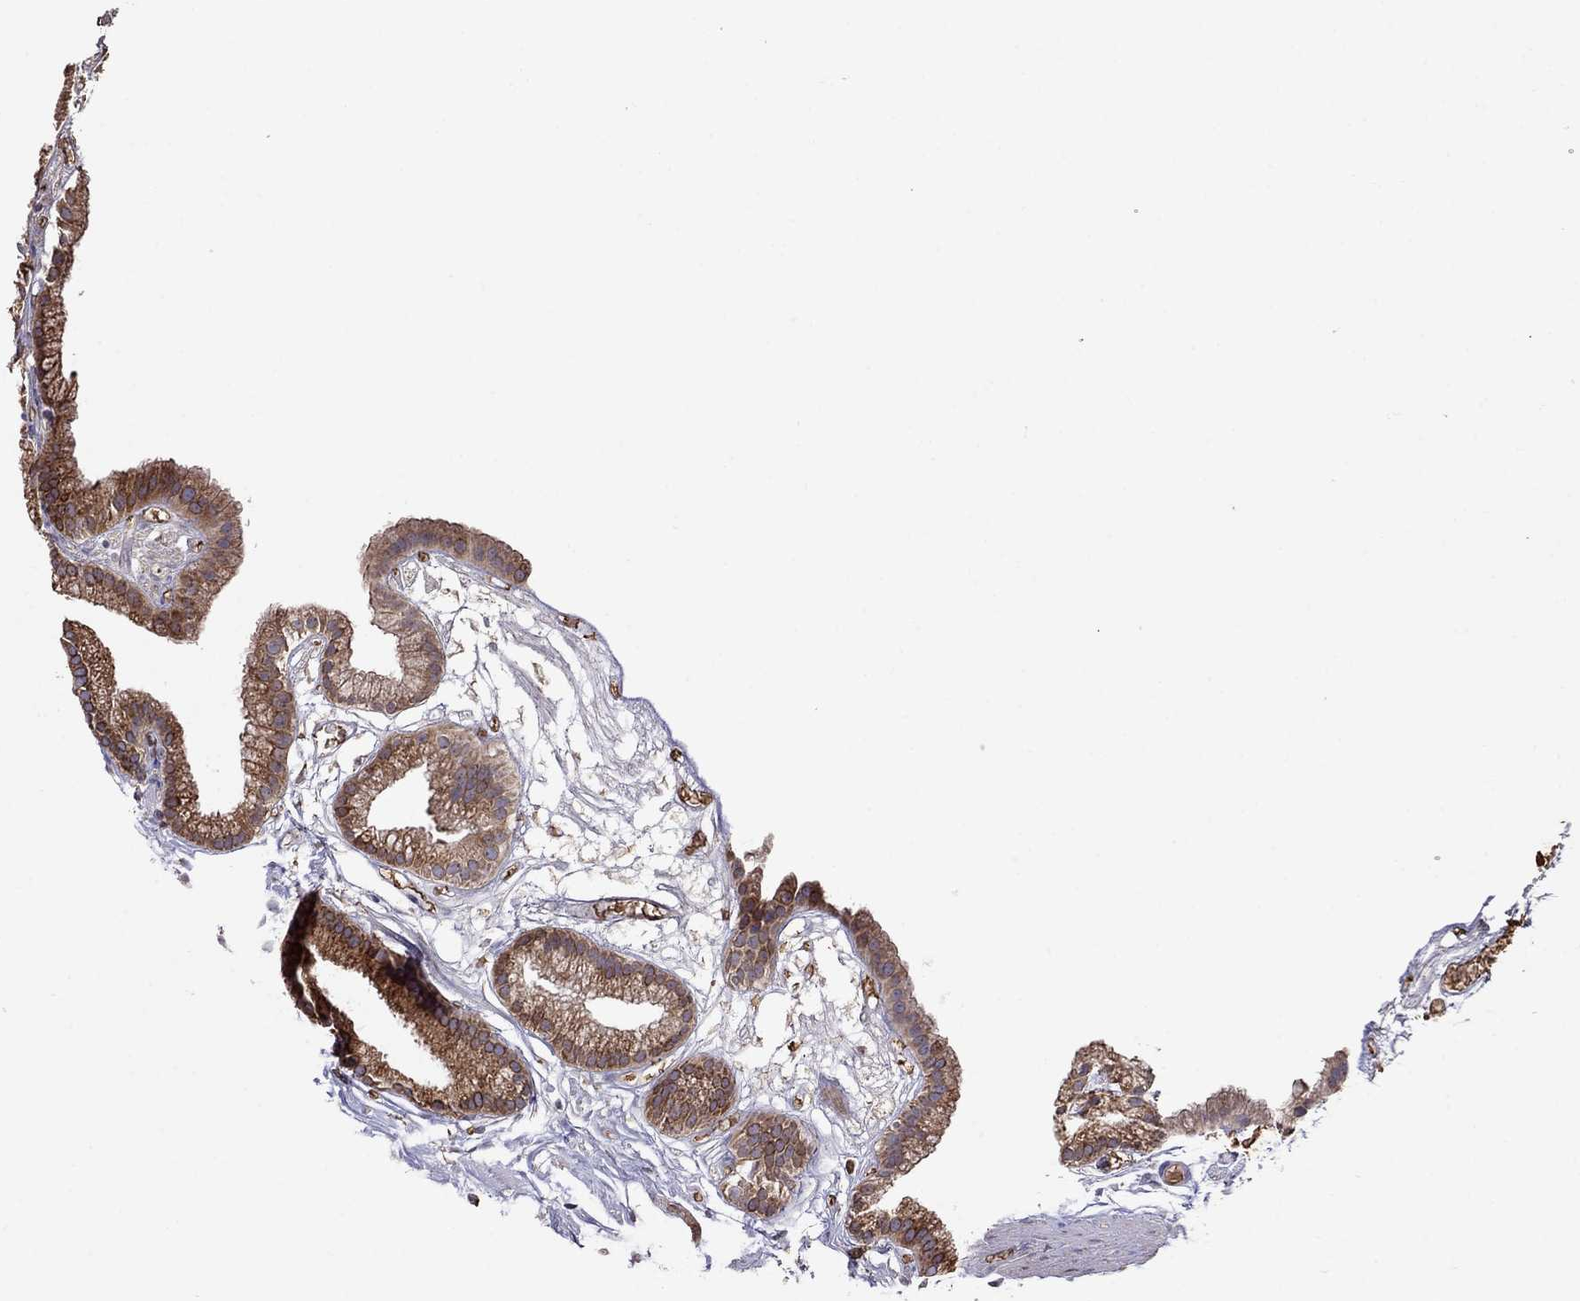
{"staining": {"intensity": "strong", "quantity": "25%-75%", "location": "cytoplasmic/membranous"}, "tissue": "gallbladder", "cell_type": "Glandular cells", "image_type": "normal", "snomed": [{"axis": "morphology", "description": "Normal tissue, NOS"}, {"axis": "topography", "description": "Gallbladder"}], "caption": "The image demonstrates immunohistochemical staining of unremarkable gallbladder. There is strong cytoplasmic/membranous staining is seen in approximately 25%-75% of glandular cells. (DAB = brown stain, brightfield microscopy at high magnification).", "gene": "ADAM28", "patient": {"sex": "female", "age": 45}}